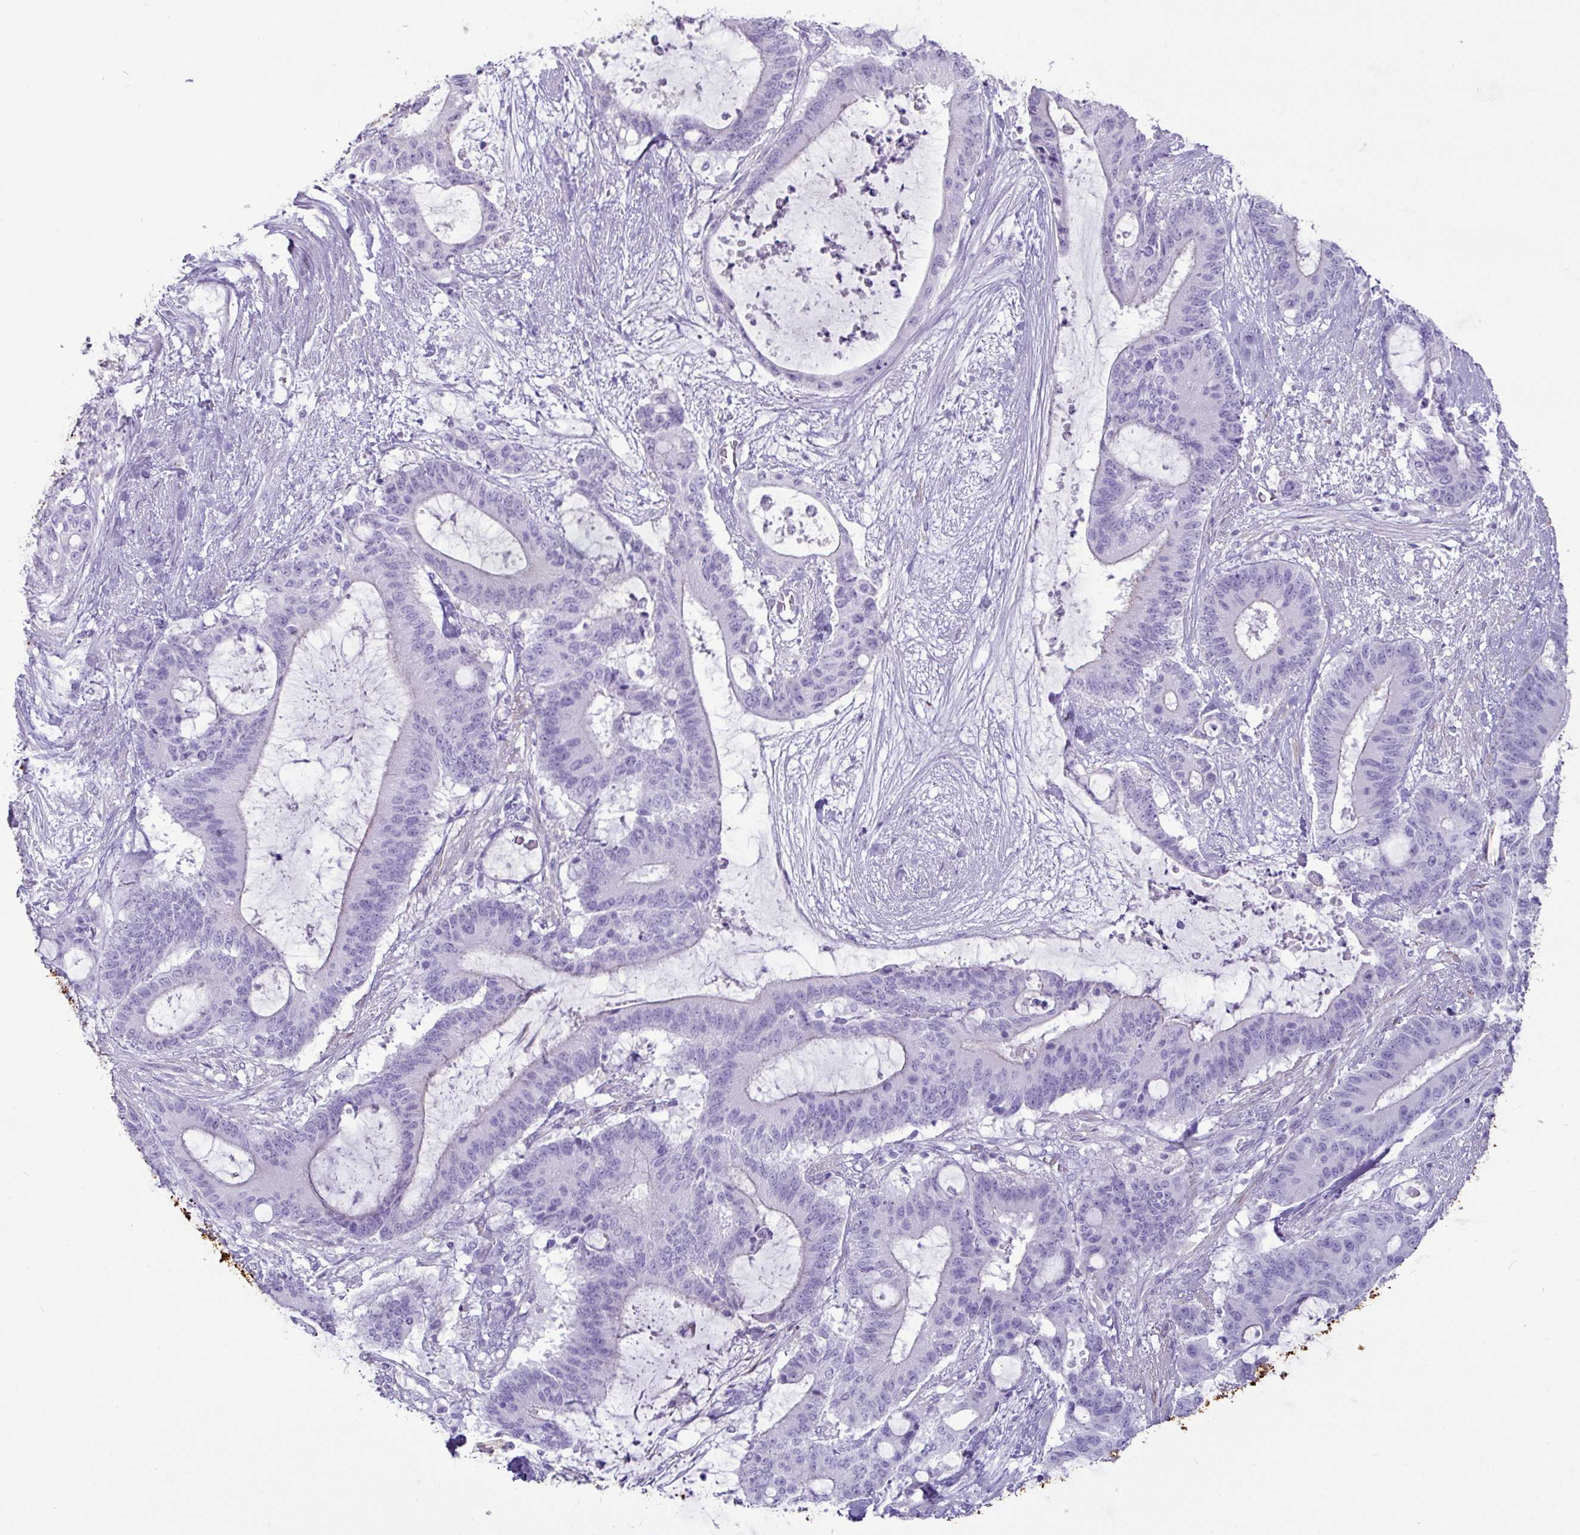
{"staining": {"intensity": "negative", "quantity": "none", "location": "none"}, "tissue": "liver cancer", "cell_type": "Tumor cells", "image_type": "cancer", "snomed": [{"axis": "morphology", "description": "Normal tissue, NOS"}, {"axis": "morphology", "description": "Cholangiocarcinoma"}, {"axis": "topography", "description": "Liver"}, {"axis": "topography", "description": "Peripheral nerve tissue"}], "caption": "Tumor cells show no significant protein staining in cholangiocarcinoma (liver).", "gene": "GSTA3", "patient": {"sex": "female", "age": 73}}